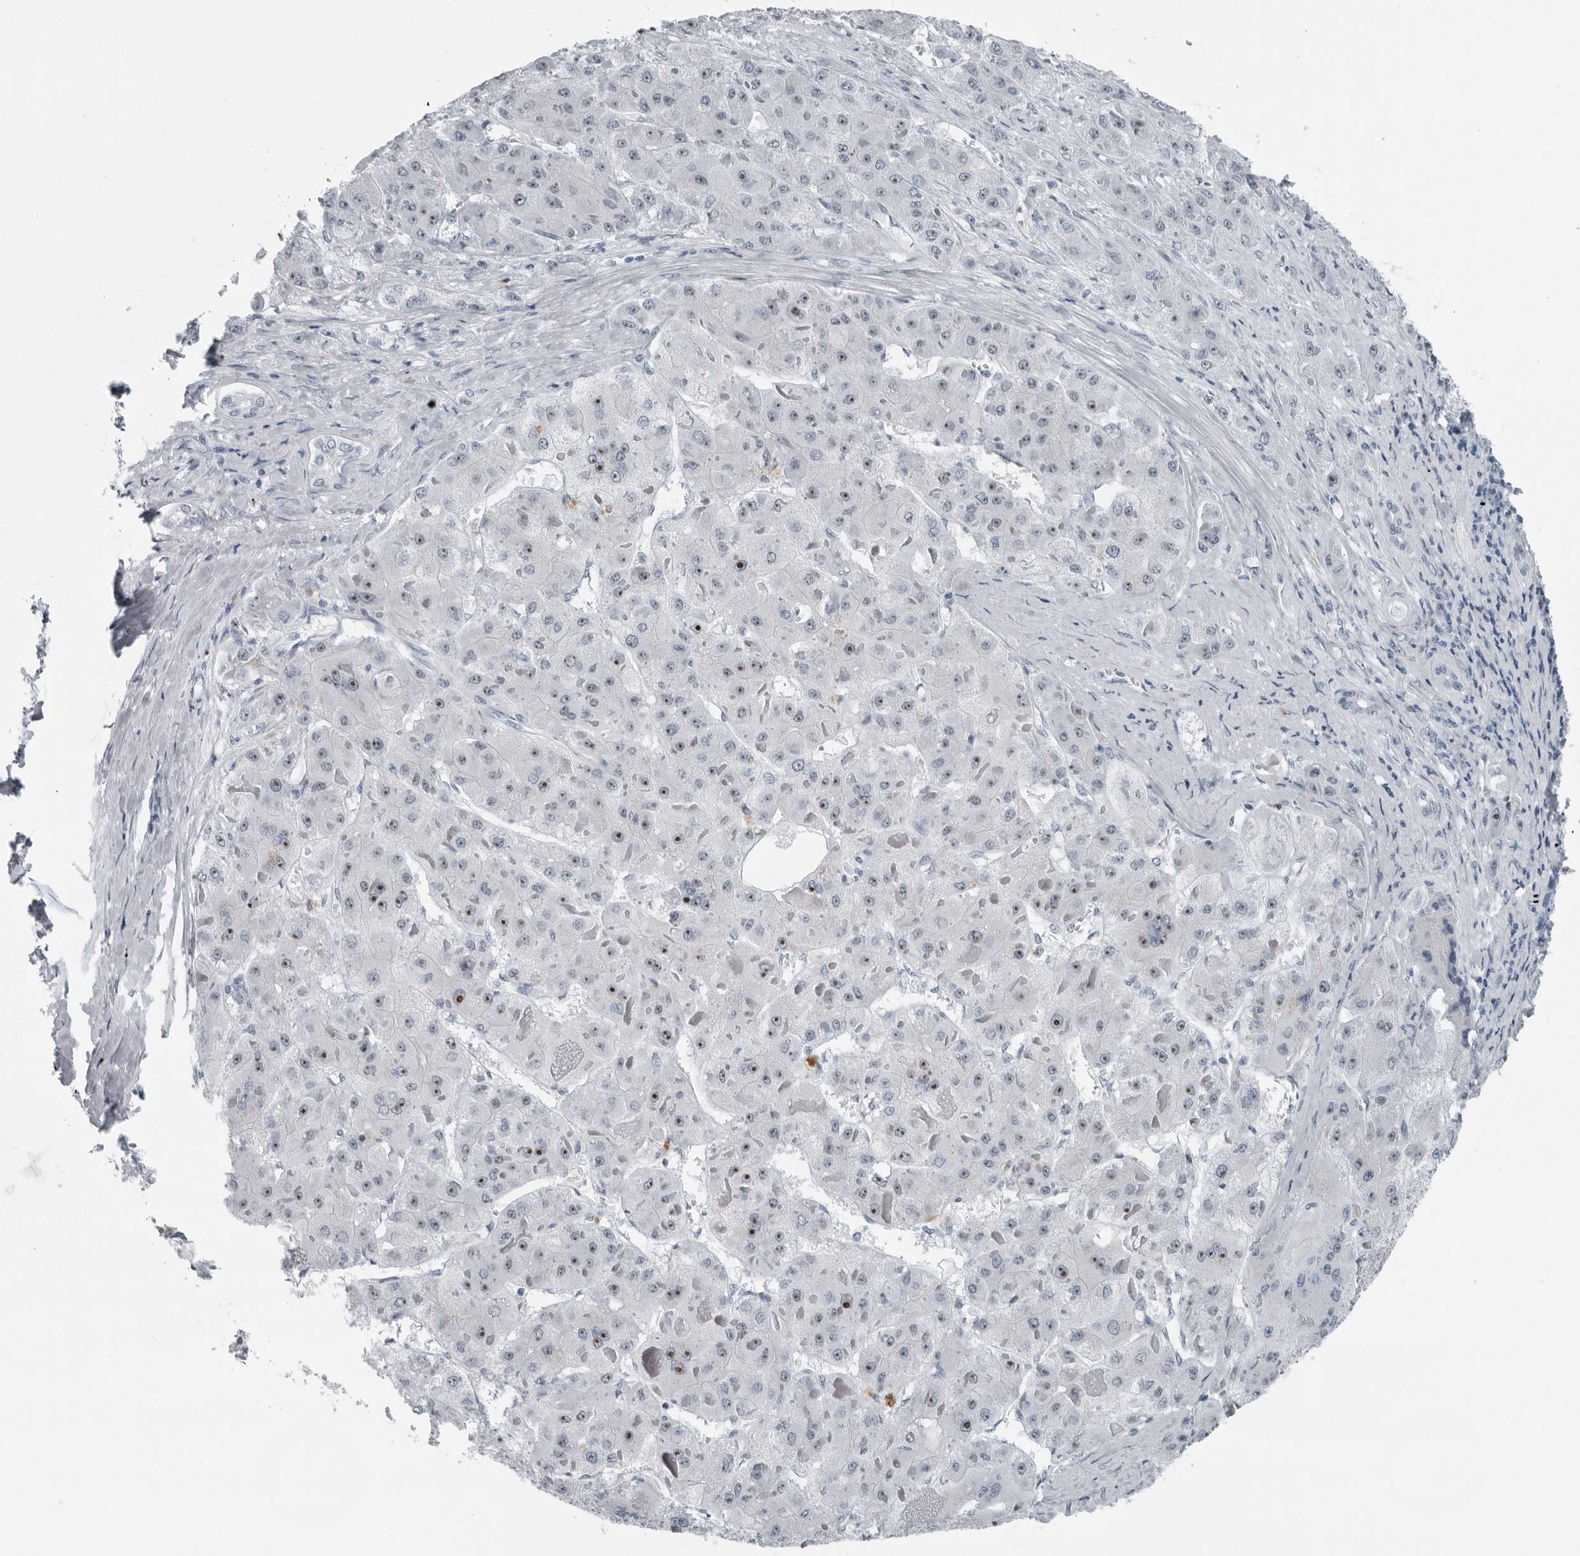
{"staining": {"intensity": "moderate", "quantity": ">75%", "location": "nuclear"}, "tissue": "liver cancer", "cell_type": "Tumor cells", "image_type": "cancer", "snomed": [{"axis": "morphology", "description": "Carcinoma, Hepatocellular, NOS"}, {"axis": "topography", "description": "Liver"}], "caption": "Immunohistochemistry (IHC) histopathology image of neoplastic tissue: hepatocellular carcinoma (liver) stained using immunohistochemistry reveals medium levels of moderate protein expression localized specifically in the nuclear of tumor cells, appearing as a nuclear brown color.", "gene": "PDCD11", "patient": {"sex": "female", "age": 73}}